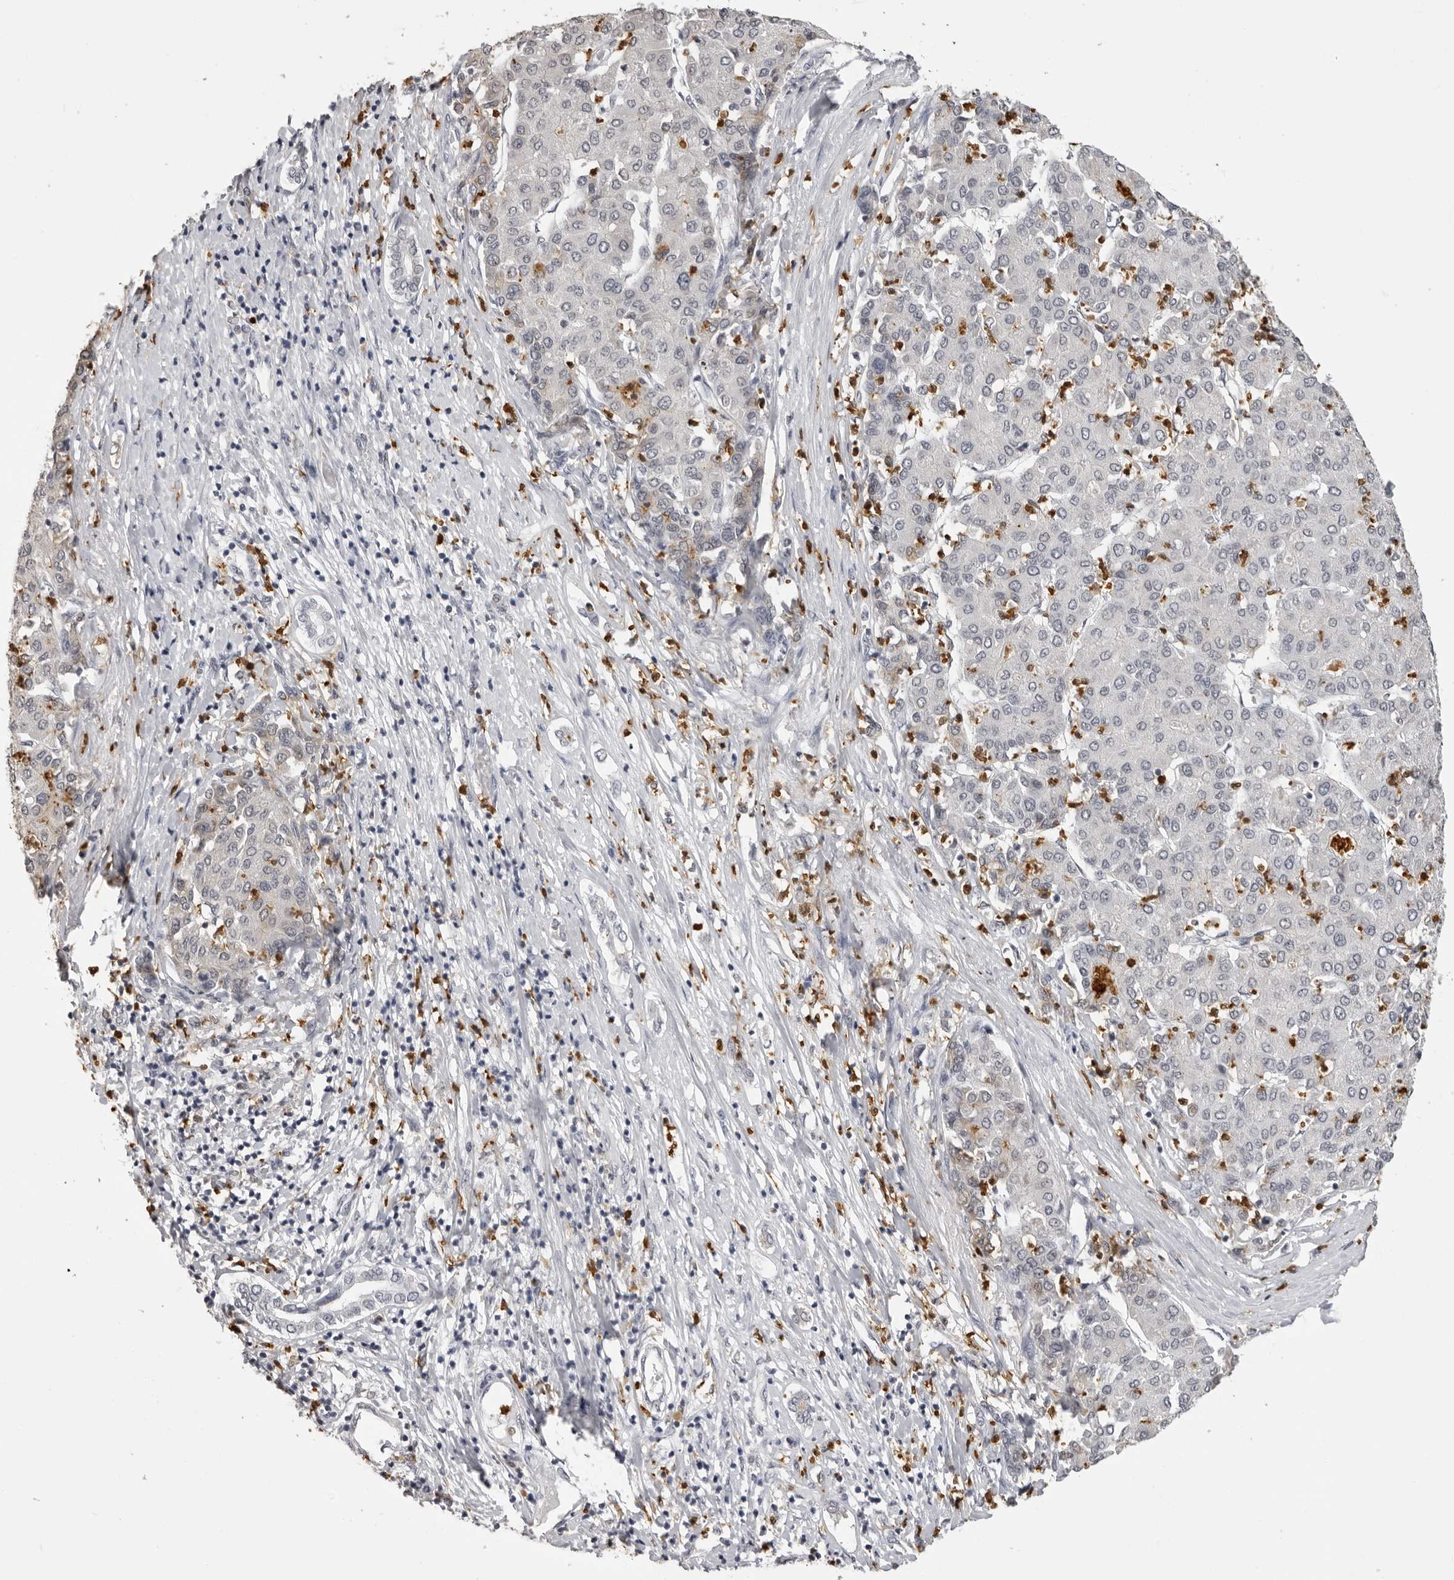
{"staining": {"intensity": "negative", "quantity": "none", "location": "none"}, "tissue": "liver cancer", "cell_type": "Tumor cells", "image_type": "cancer", "snomed": [{"axis": "morphology", "description": "Carcinoma, Hepatocellular, NOS"}, {"axis": "topography", "description": "Liver"}], "caption": "The IHC histopathology image has no significant expression in tumor cells of liver hepatocellular carcinoma tissue.", "gene": "IL31", "patient": {"sex": "male", "age": 65}}